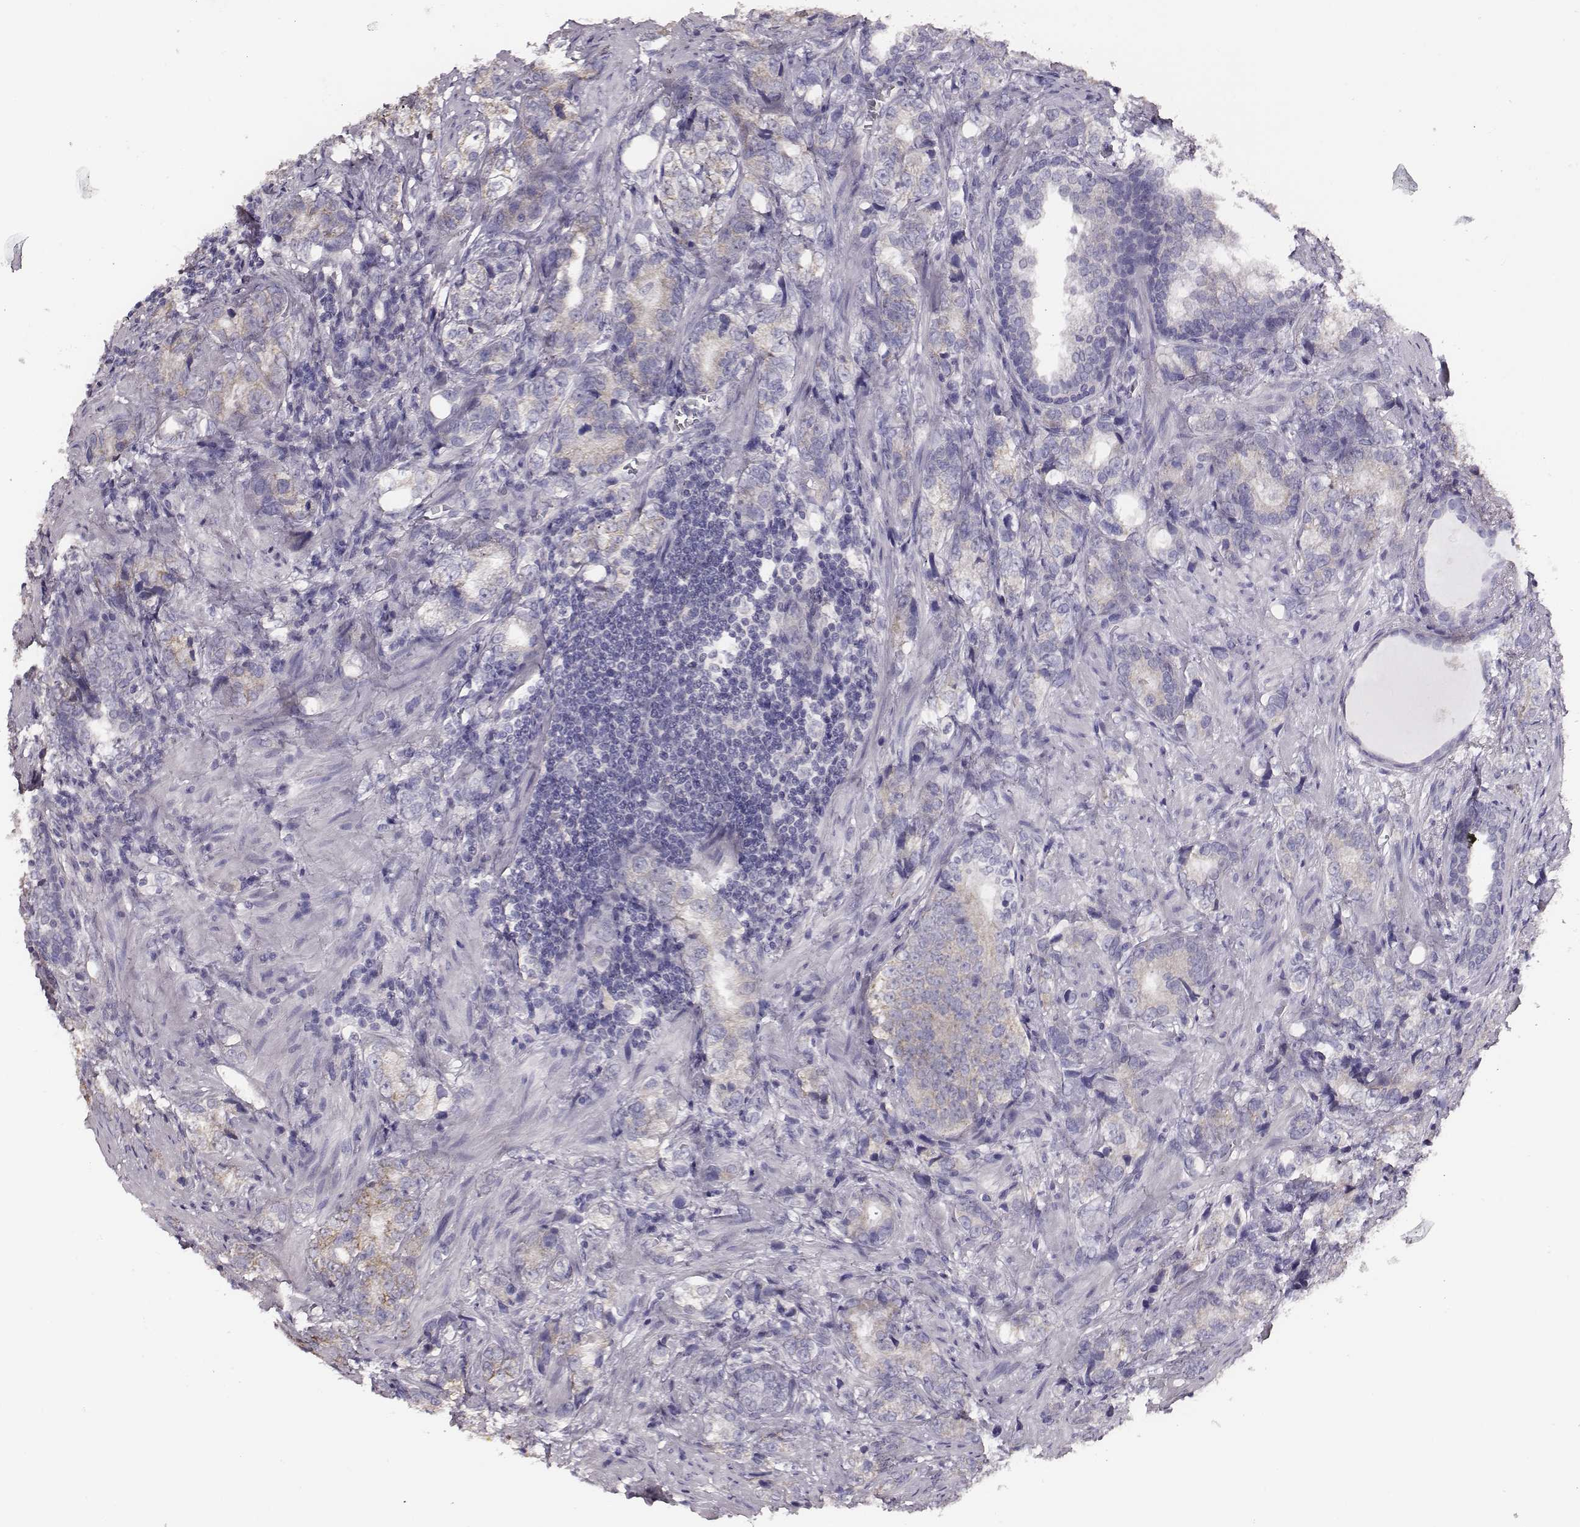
{"staining": {"intensity": "negative", "quantity": "none", "location": "none"}, "tissue": "prostate cancer", "cell_type": "Tumor cells", "image_type": "cancer", "snomed": [{"axis": "morphology", "description": "Adenocarcinoma, NOS"}, {"axis": "topography", "description": "Prostate and seminal vesicle, NOS"}], "caption": "DAB (3,3'-diaminobenzidine) immunohistochemical staining of human adenocarcinoma (prostate) reveals no significant expression in tumor cells. Nuclei are stained in blue.", "gene": "AADAT", "patient": {"sex": "male", "age": 63}}